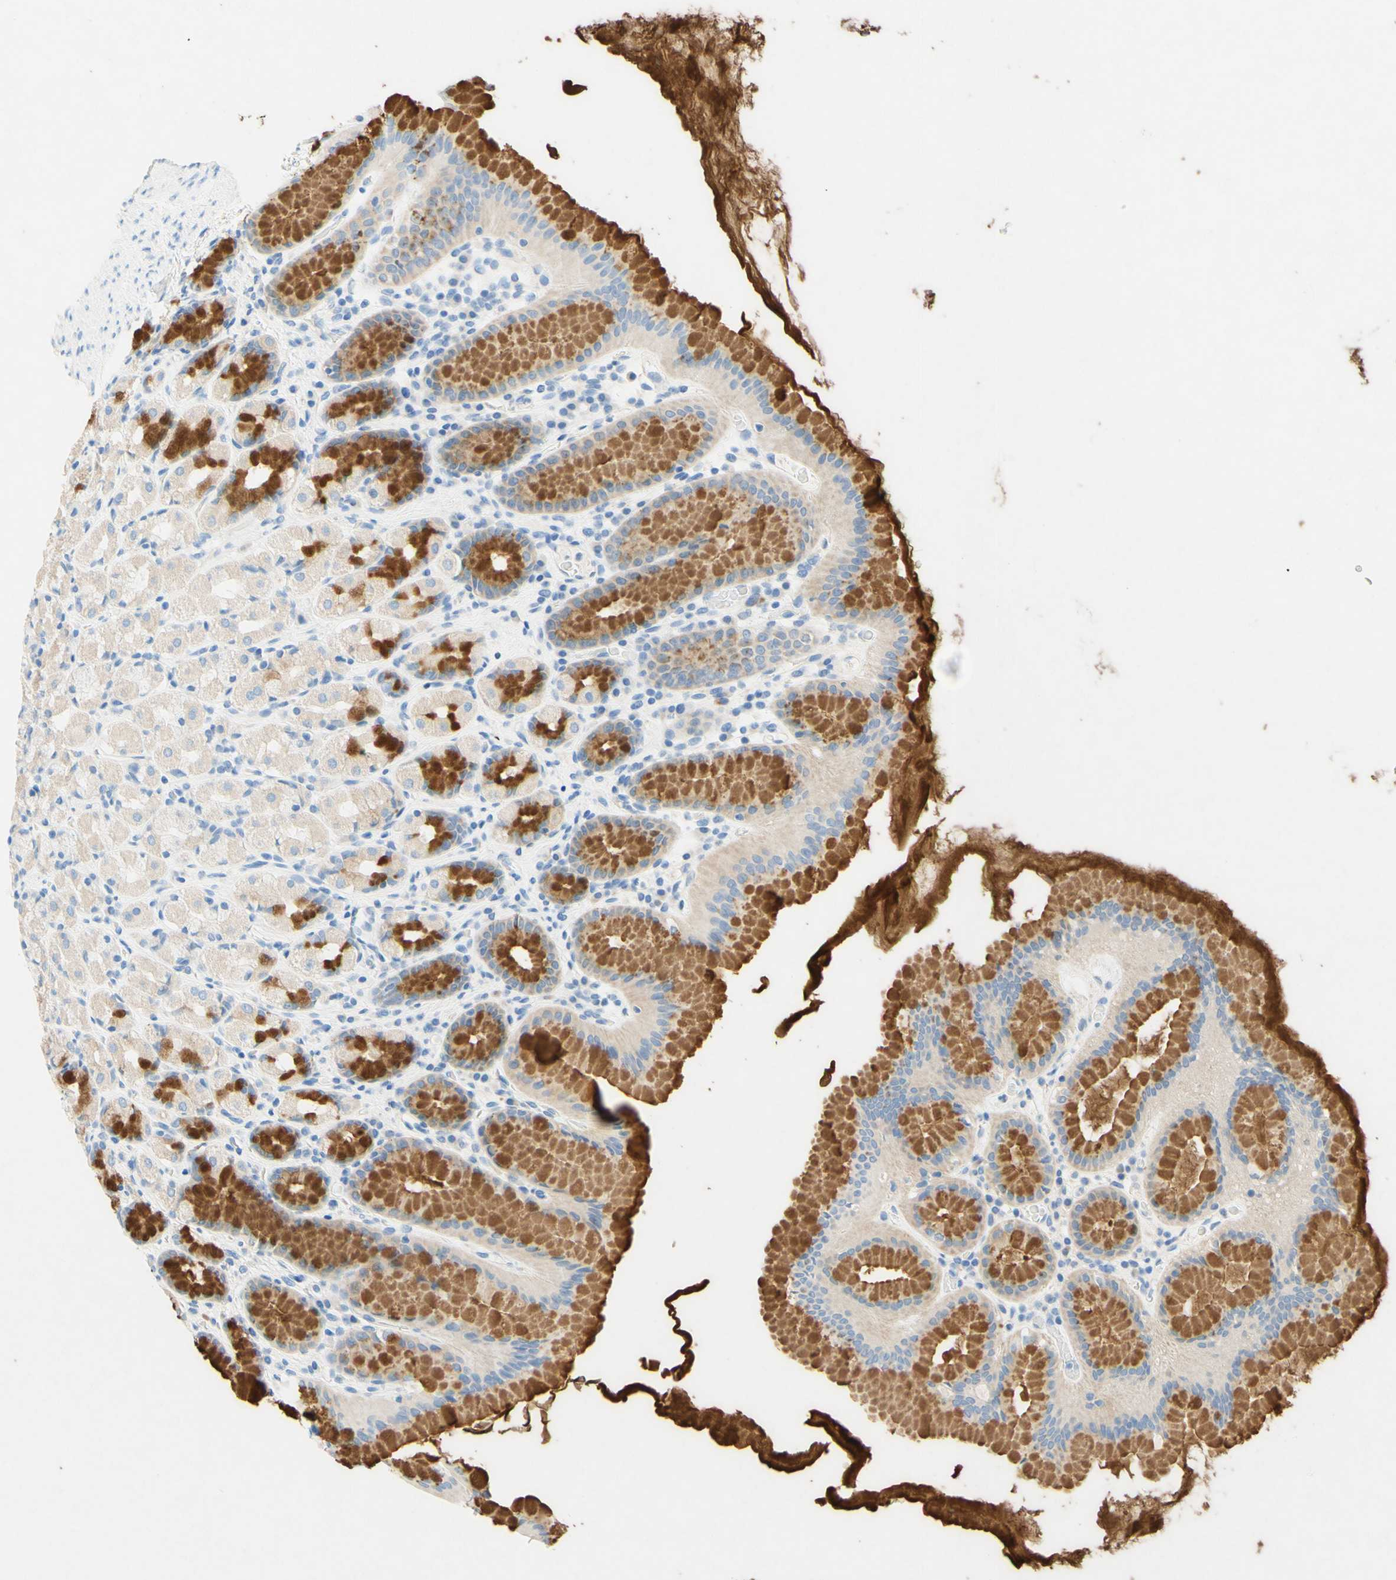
{"staining": {"intensity": "moderate", "quantity": "25%-75%", "location": "cytoplasmic/membranous"}, "tissue": "stomach", "cell_type": "Glandular cells", "image_type": "normal", "snomed": [{"axis": "morphology", "description": "Normal tissue, NOS"}, {"axis": "topography", "description": "Stomach, upper"}], "caption": "Protein staining exhibits moderate cytoplasmic/membranous staining in approximately 25%-75% of glandular cells in unremarkable stomach. (DAB (3,3'-diaminobenzidine) = brown stain, brightfield microscopy at high magnification).", "gene": "SLC46A1", "patient": {"sex": "male", "age": 68}}